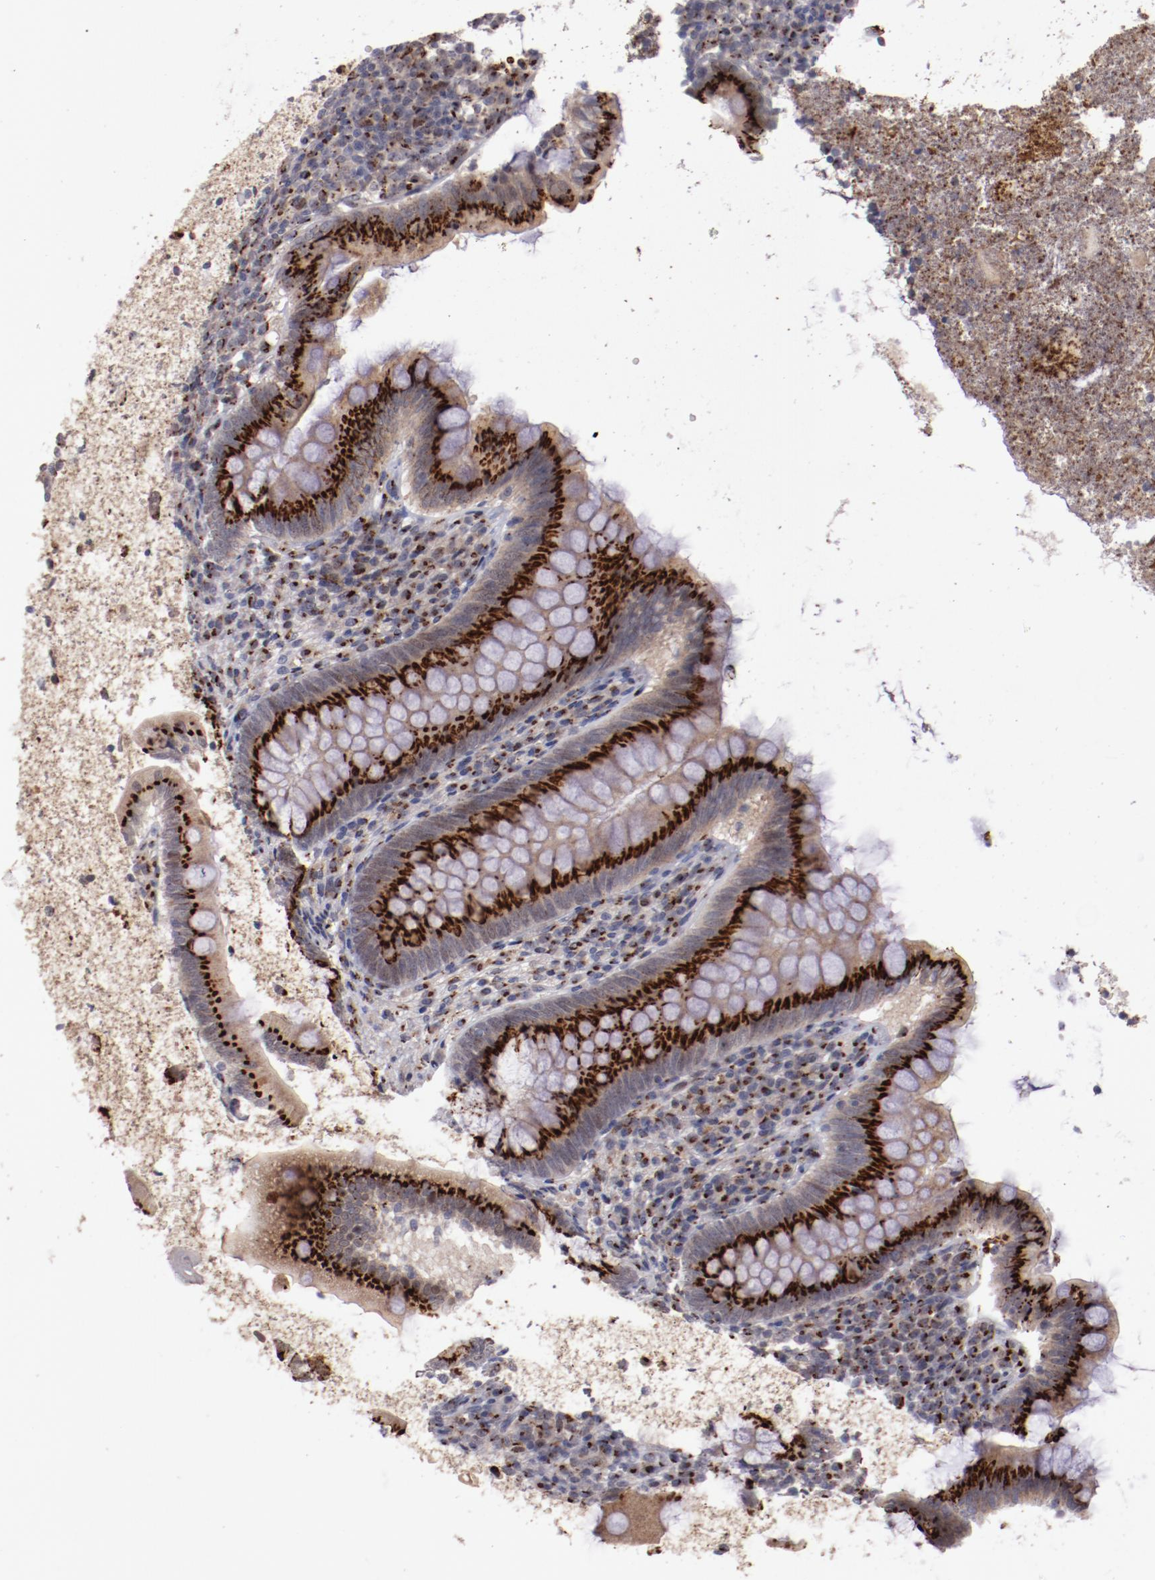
{"staining": {"intensity": "strong", "quantity": ">75%", "location": "cytoplasmic/membranous"}, "tissue": "appendix", "cell_type": "Glandular cells", "image_type": "normal", "snomed": [{"axis": "morphology", "description": "Normal tissue, NOS"}, {"axis": "topography", "description": "Appendix"}], "caption": "Protein expression analysis of unremarkable human appendix reveals strong cytoplasmic/membranous staining in approximately >75% of glandular cells.", "gene": "GOLIM4", "patient": {"sex": "female", "age": 66}}